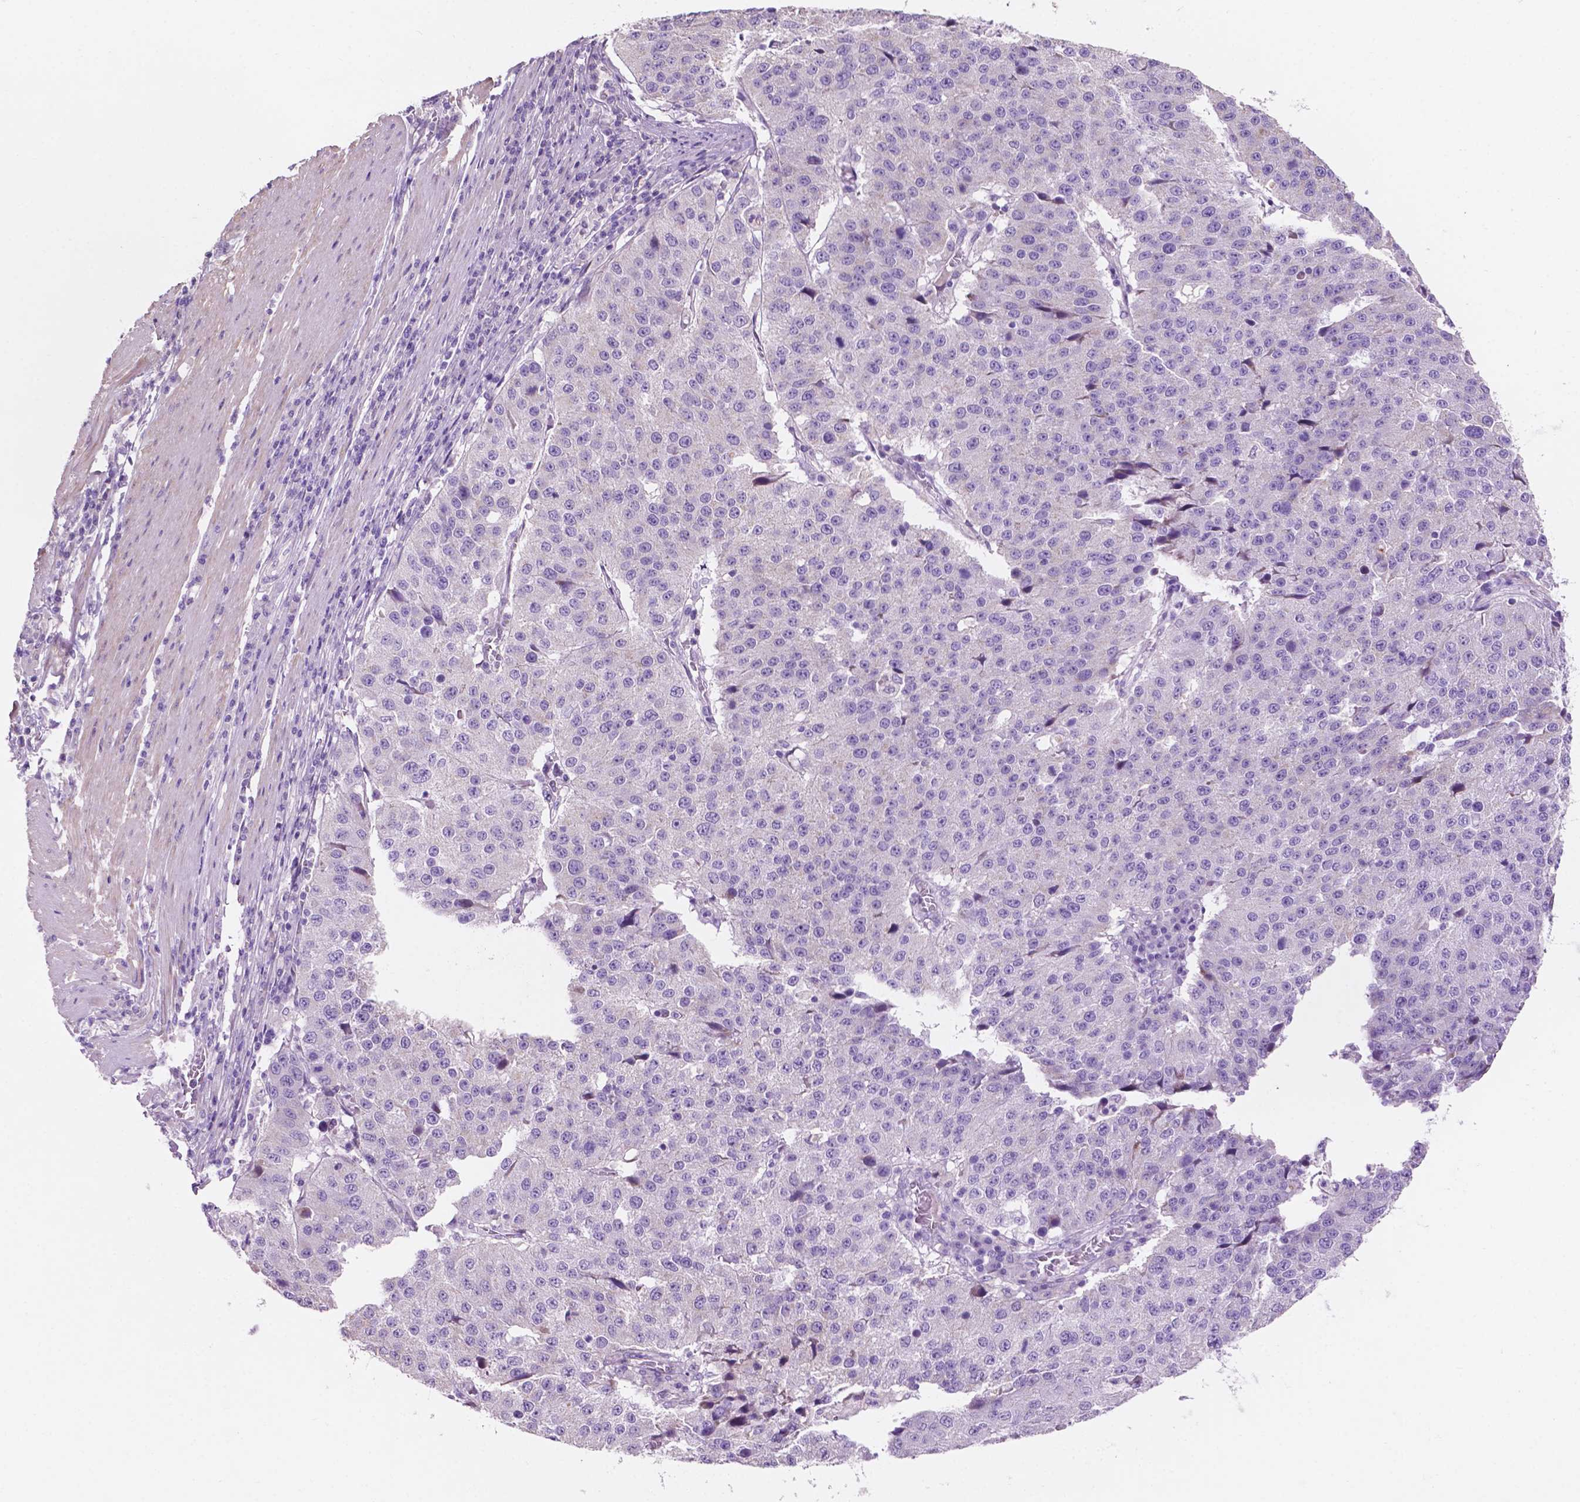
{"staining": {"intensity": "negative", "quantity": "none", "location": "none"}, "tissue": "stomach cancer", "cell_type": "Tumor cells", "image_type": "cancer", "snomed": [{"axis": "morphology", "description": "Adenocarcinoma, NOS"}, {"axis": "topography", "description": "Stomach"}], "caption": "Tumor cells are negative for brown protein staining in stomach cancer (adenocarcinoma).", "gene": "CLDN17", "patient": {"sex": "male", "age": 71}}